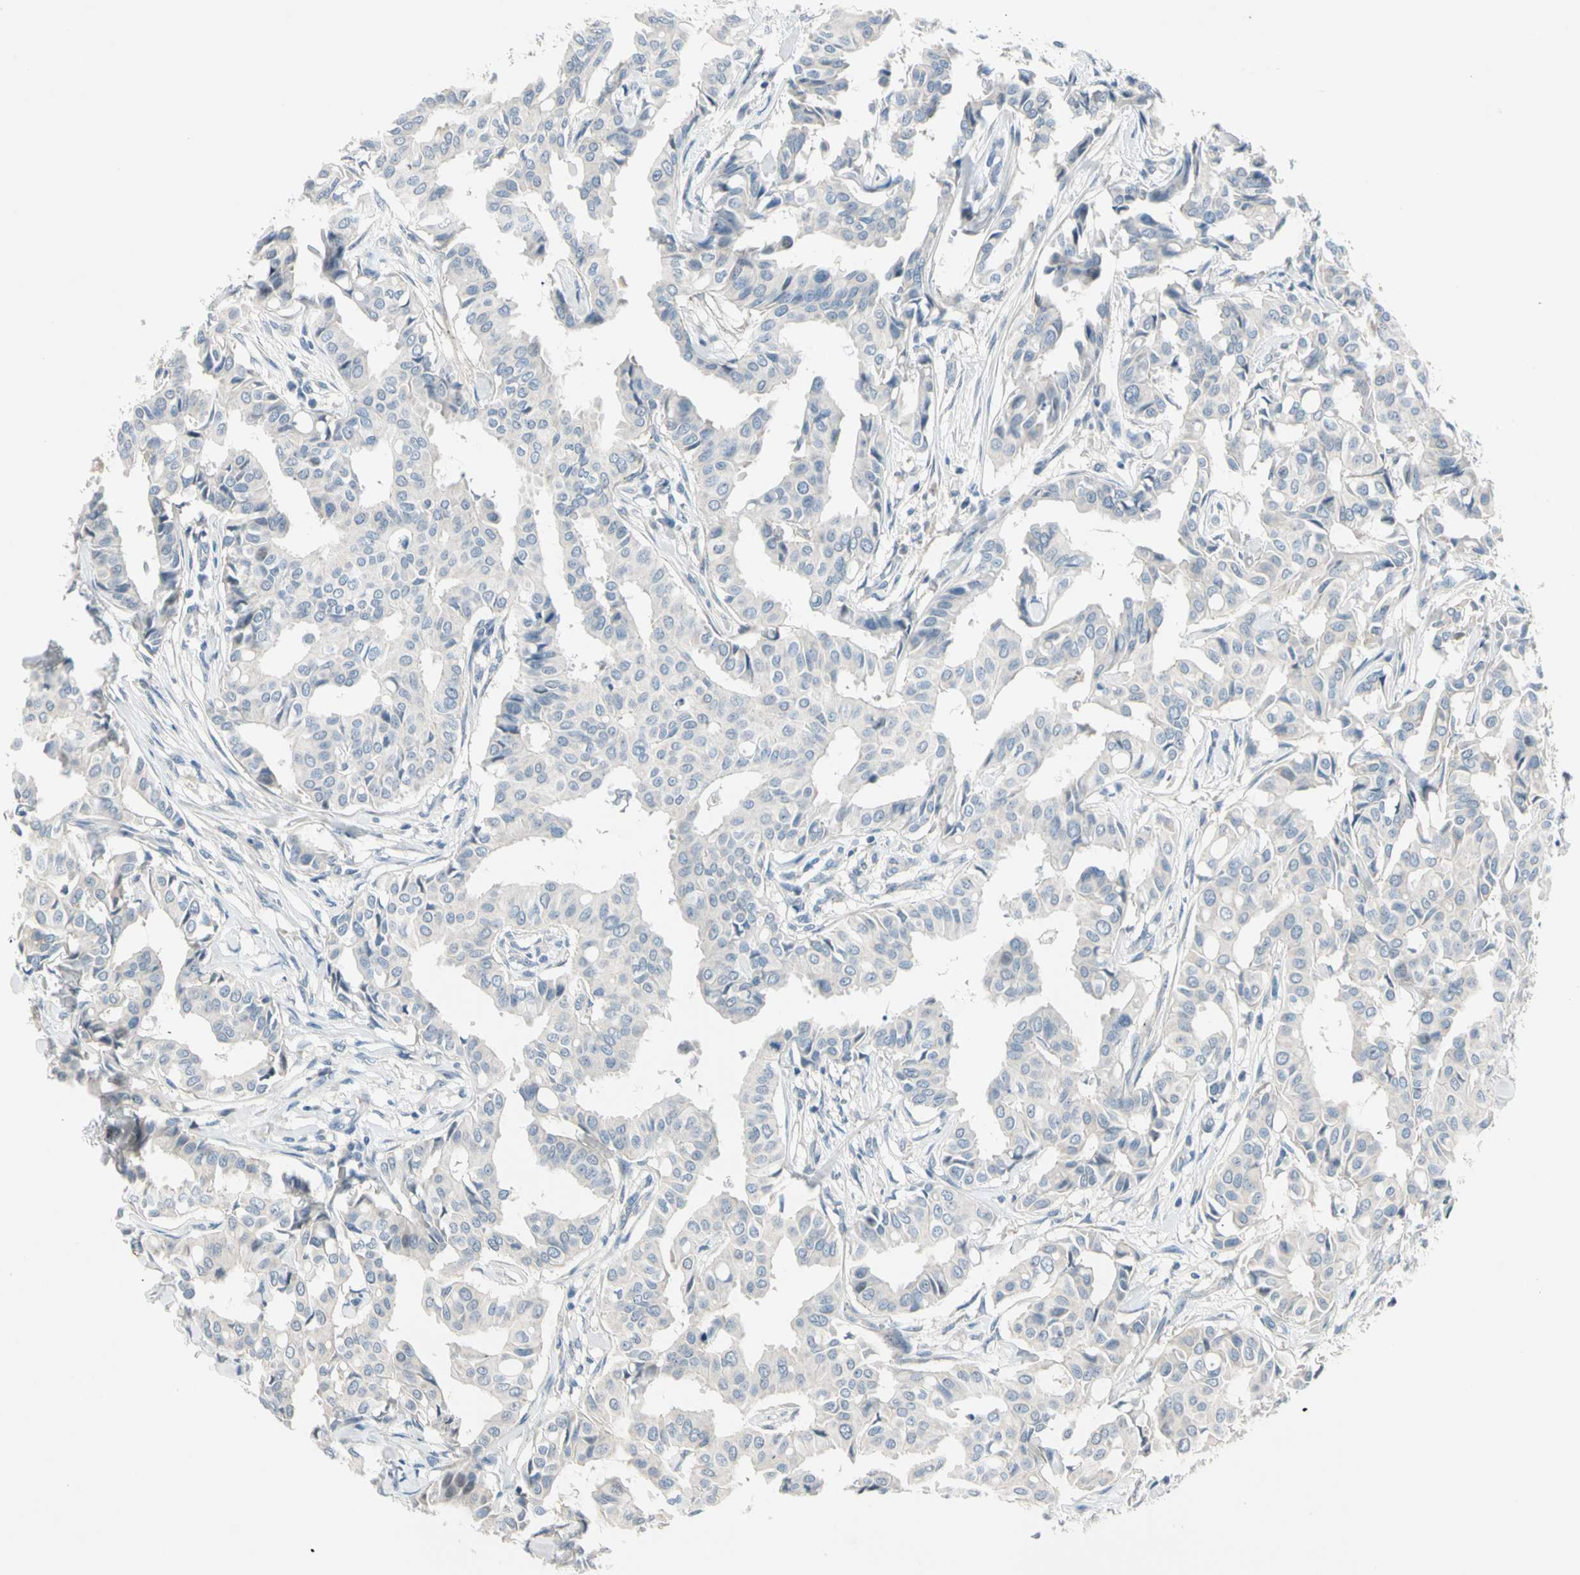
{"staining": {"intensity": "negative", "quantity": "none", "location": "none"}, "tissue": "head and neck cancer", "cell_type": "Tumor cells", "image_type": "cancer", "snomed": [{"axis": "morphology", "description": "Adenocarcinoma, NOS"}, {"axis": "topography", "description": "Salivary gland"}, {"axis": "topography", "description": "Head-Neck"}], "caption": "This image is of adenocarcinoma (head and neck) stained with immunohistochemistry (IHC) to label a protein in brown with the nuclei are counter-stained blue. There is no expression in tumor cells.", "gene": "SERPIND1", "patient": {"sex": "female", "age": 59}}